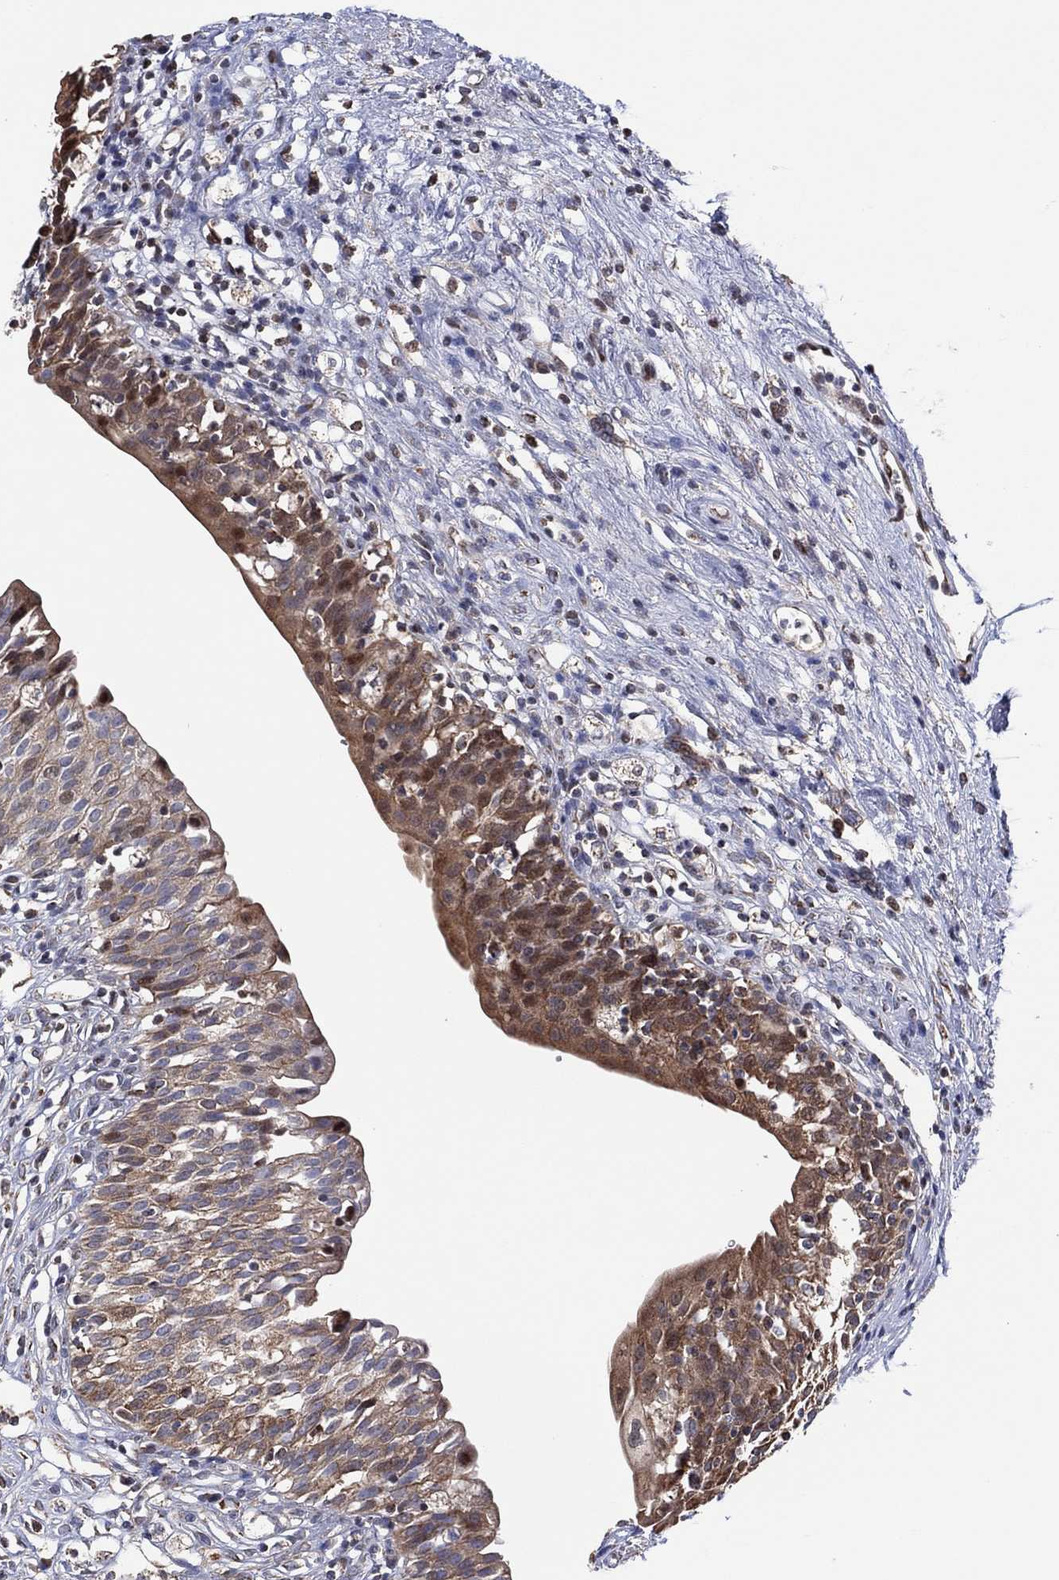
{"staining": {"intensity": "weak", "quantity": "25%-75%", "location": "cytoplasmic/membranous"}, "tissue": "urinary bladder", "cell_type": "Urothelial cells", "image_type": "normal", "snomed": [{"axis": "morphology", "description": "Normal tissue, NOS"}, {"axis": "topography", "description": "Urinary bladder"}], "caption": "Brown immunohistochemical staining in benign human urinary bladder exhibits weak cytoplasmic/membranous positivity in approximately 25%-75% of urothelial cells.", "gene": "PIDD1", "patient": {"sex": "male", "age": 76}}